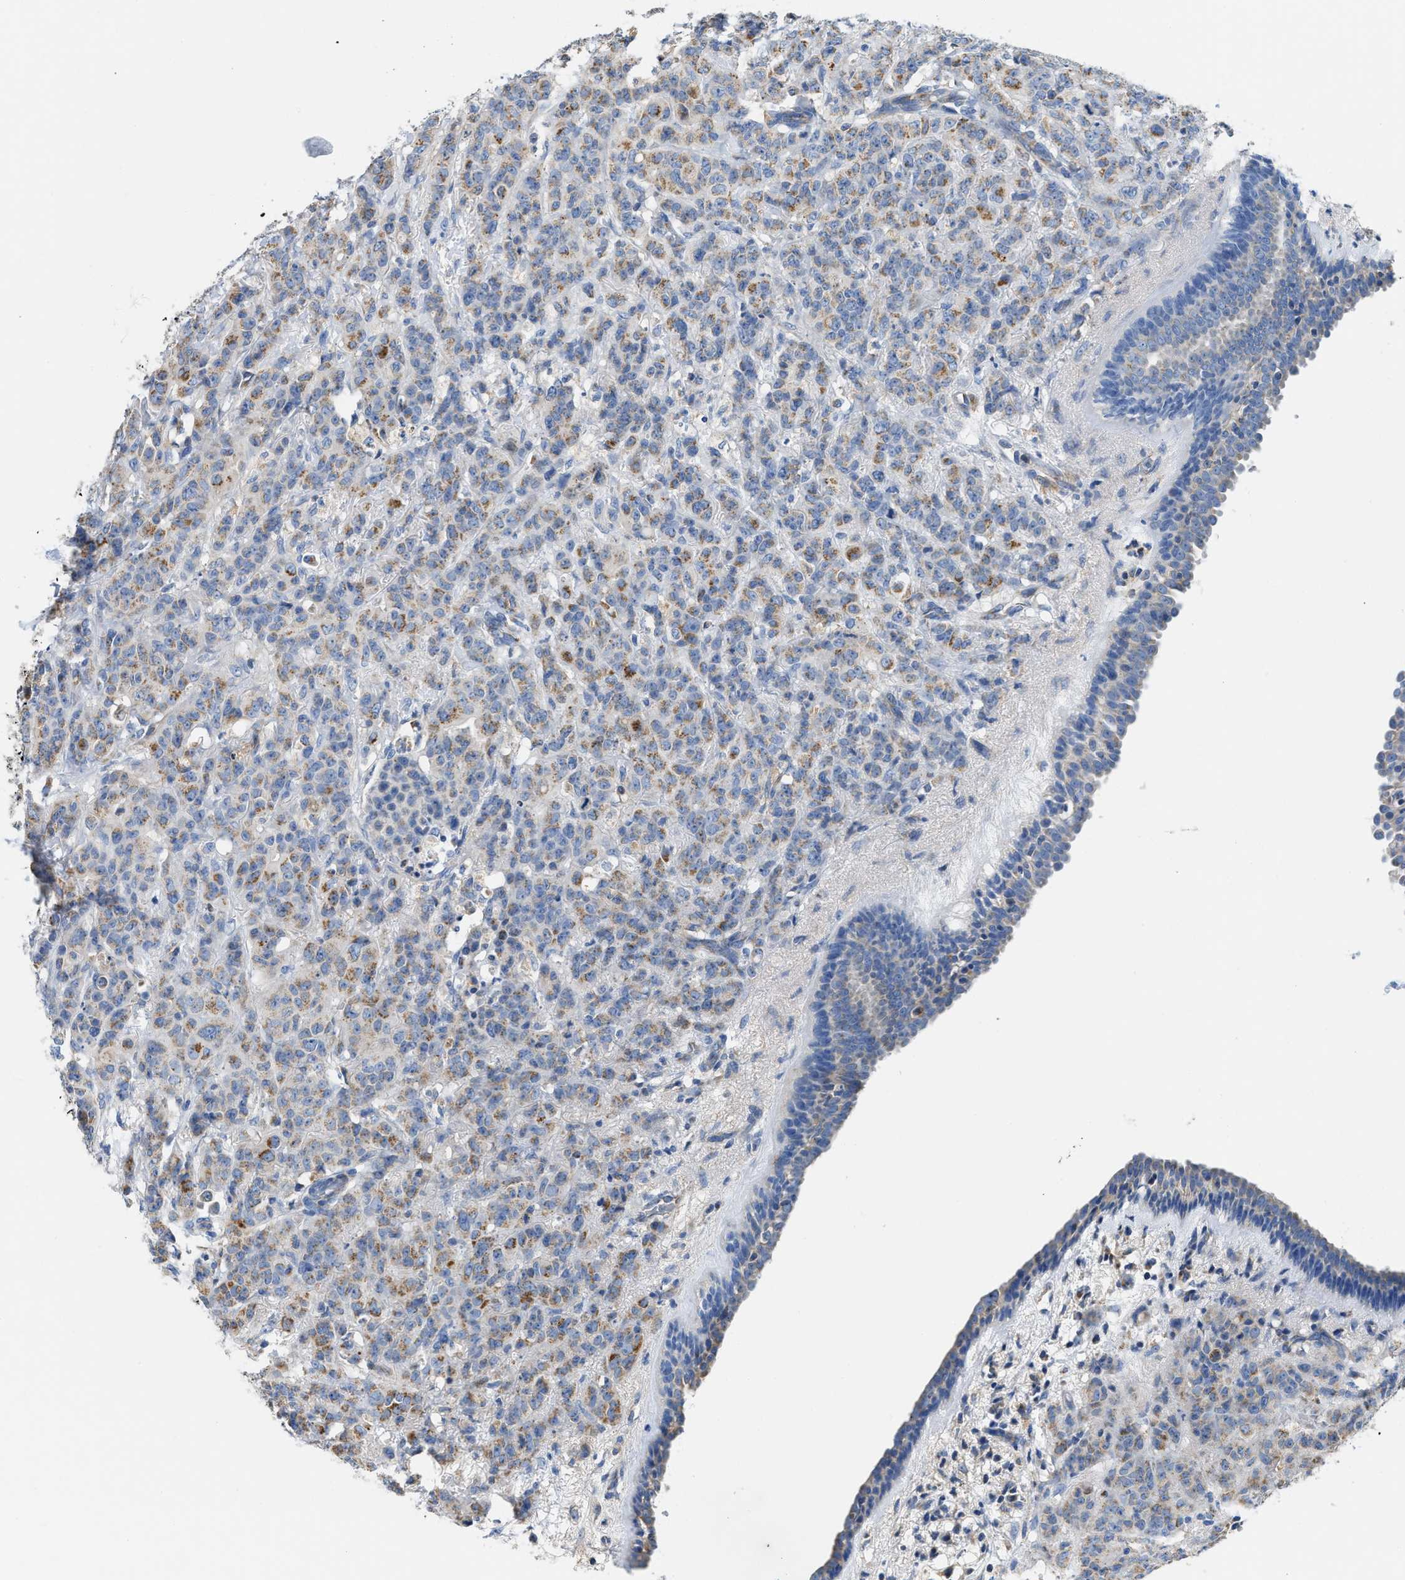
{"staining": {"intensity": "moderate", "quantity": "25%-75%", "location": "cytoplasmic/membranous"}, "tissue": "breast cancer", "cell_type": "Tumor cells", "image_type": "cancer", "snomed": [{"axis": "morphology", "description": "Normal tissue, NOS"}, {"axis": "morphology", "description": "Duct carcinoma"}, {"axis": "topography", "description": "Breast"}], "caption": "IHC (DAB) staining of breast cancer displays moderate cytoplasmic/membranous protein positivity in about 25%-75% of tumor cells.", "gene": "SLC25A13", "patient": {"sex": "female", "age": 40}}